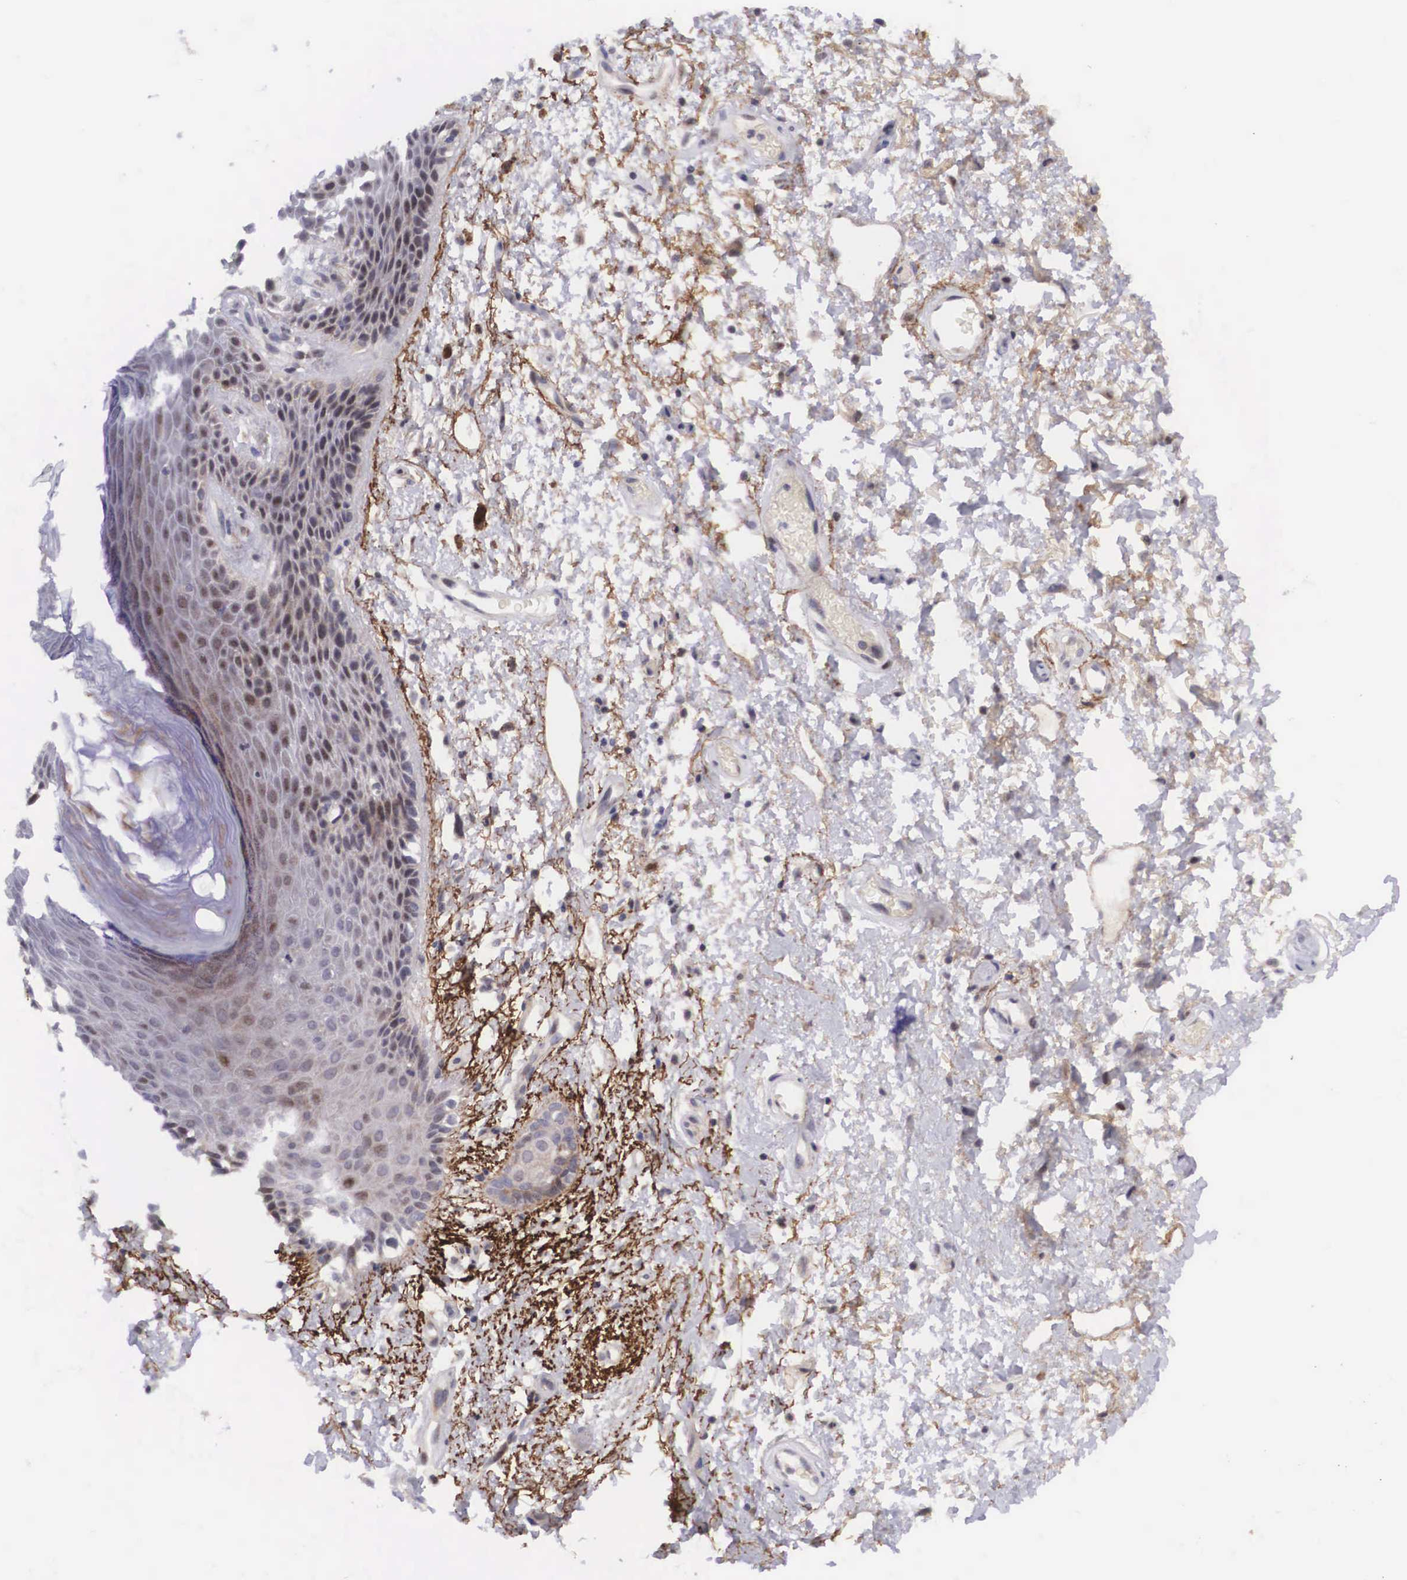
{"staining": {"intensity": "moderate", "quantity": "25%-75%", "location": "cytoplasmic/membranous"}, "tissue": "skin", "cell_type": "Epidermal cells", "image_type": "normal", "snomed": [{"axis": "morphology", "description": "Normal tissue, NOS"}, {"axis": "topography", "description": "Anal"}, {"axis": "topography", "description": "Peripheral nerve tissue"}], "caption": "Epidermal cells reveal medium levels of moderate cytoplasmic/membranous positivity in about 25%-75% of cells in benign skin. The staining was performed using DAB, with brown indicating positive protein expression. Nuclei are stained blue with hematoxylin.", "gene": "EMID1", "patient": {"sex": "female", "age": 46}}